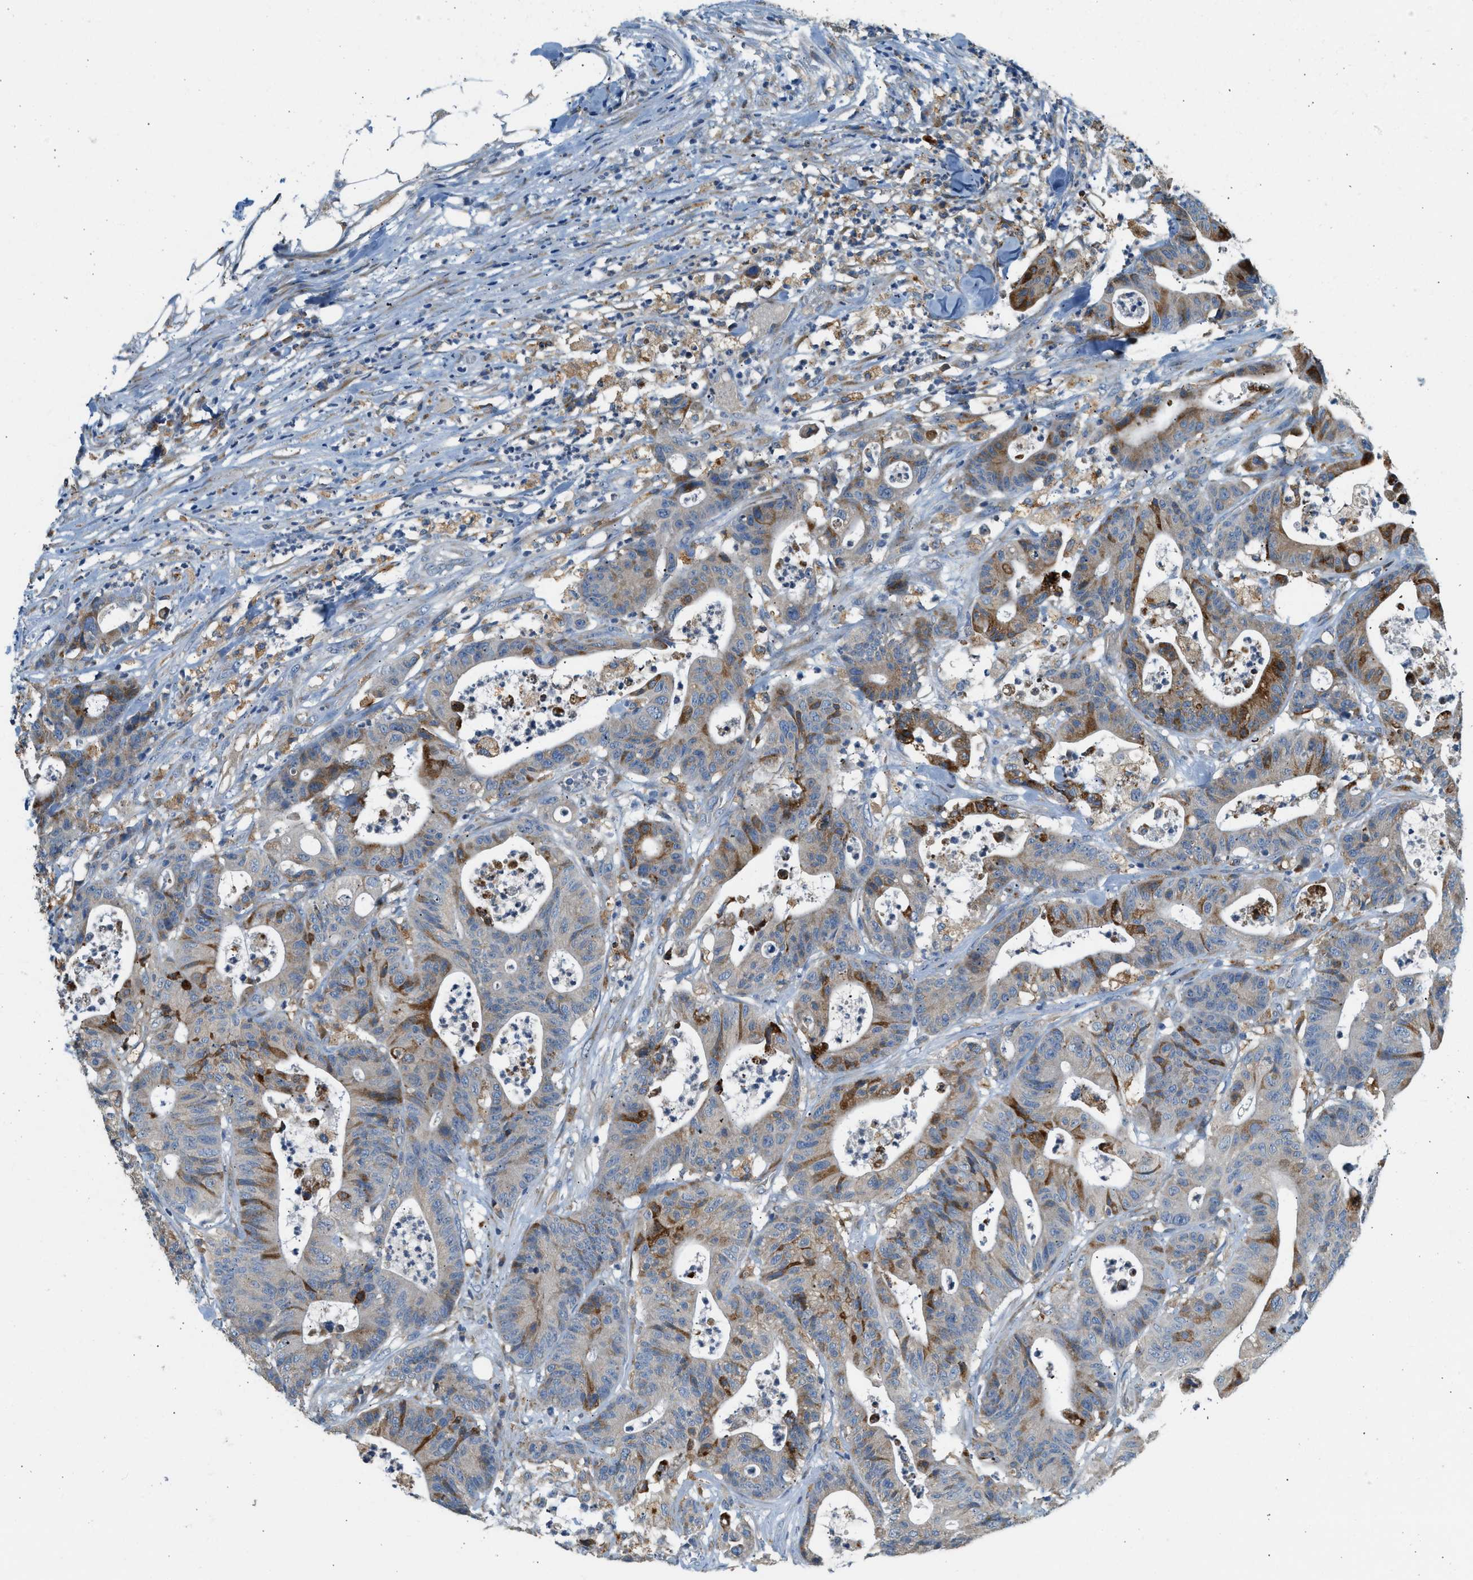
{"staining": {"intensity": "moderate", "quantity": ">75%", "location": "cytoplasmic/membranous"}, "tissue": "colorectal cancer", "cell_type": "Tumor cells", "image_type": "cancer", "snomed": [{"axis": "morphology", "description": "Adenocarcinoma, NOS"}, {"axis": "topography", "description": "Colon"}], "caption": "Protein staining of colorectal adenocarcinoma tissue reveals moderate cytoplasmic/membranous positivity in about >75% of tumor cells. The protein of interest is stained brown, and the nuclei are stained in blue (DAB IHC with brightfield microscopy, high magnification).", "gene": "CTSB", "patient": {"sex": "female", "age": 84}}